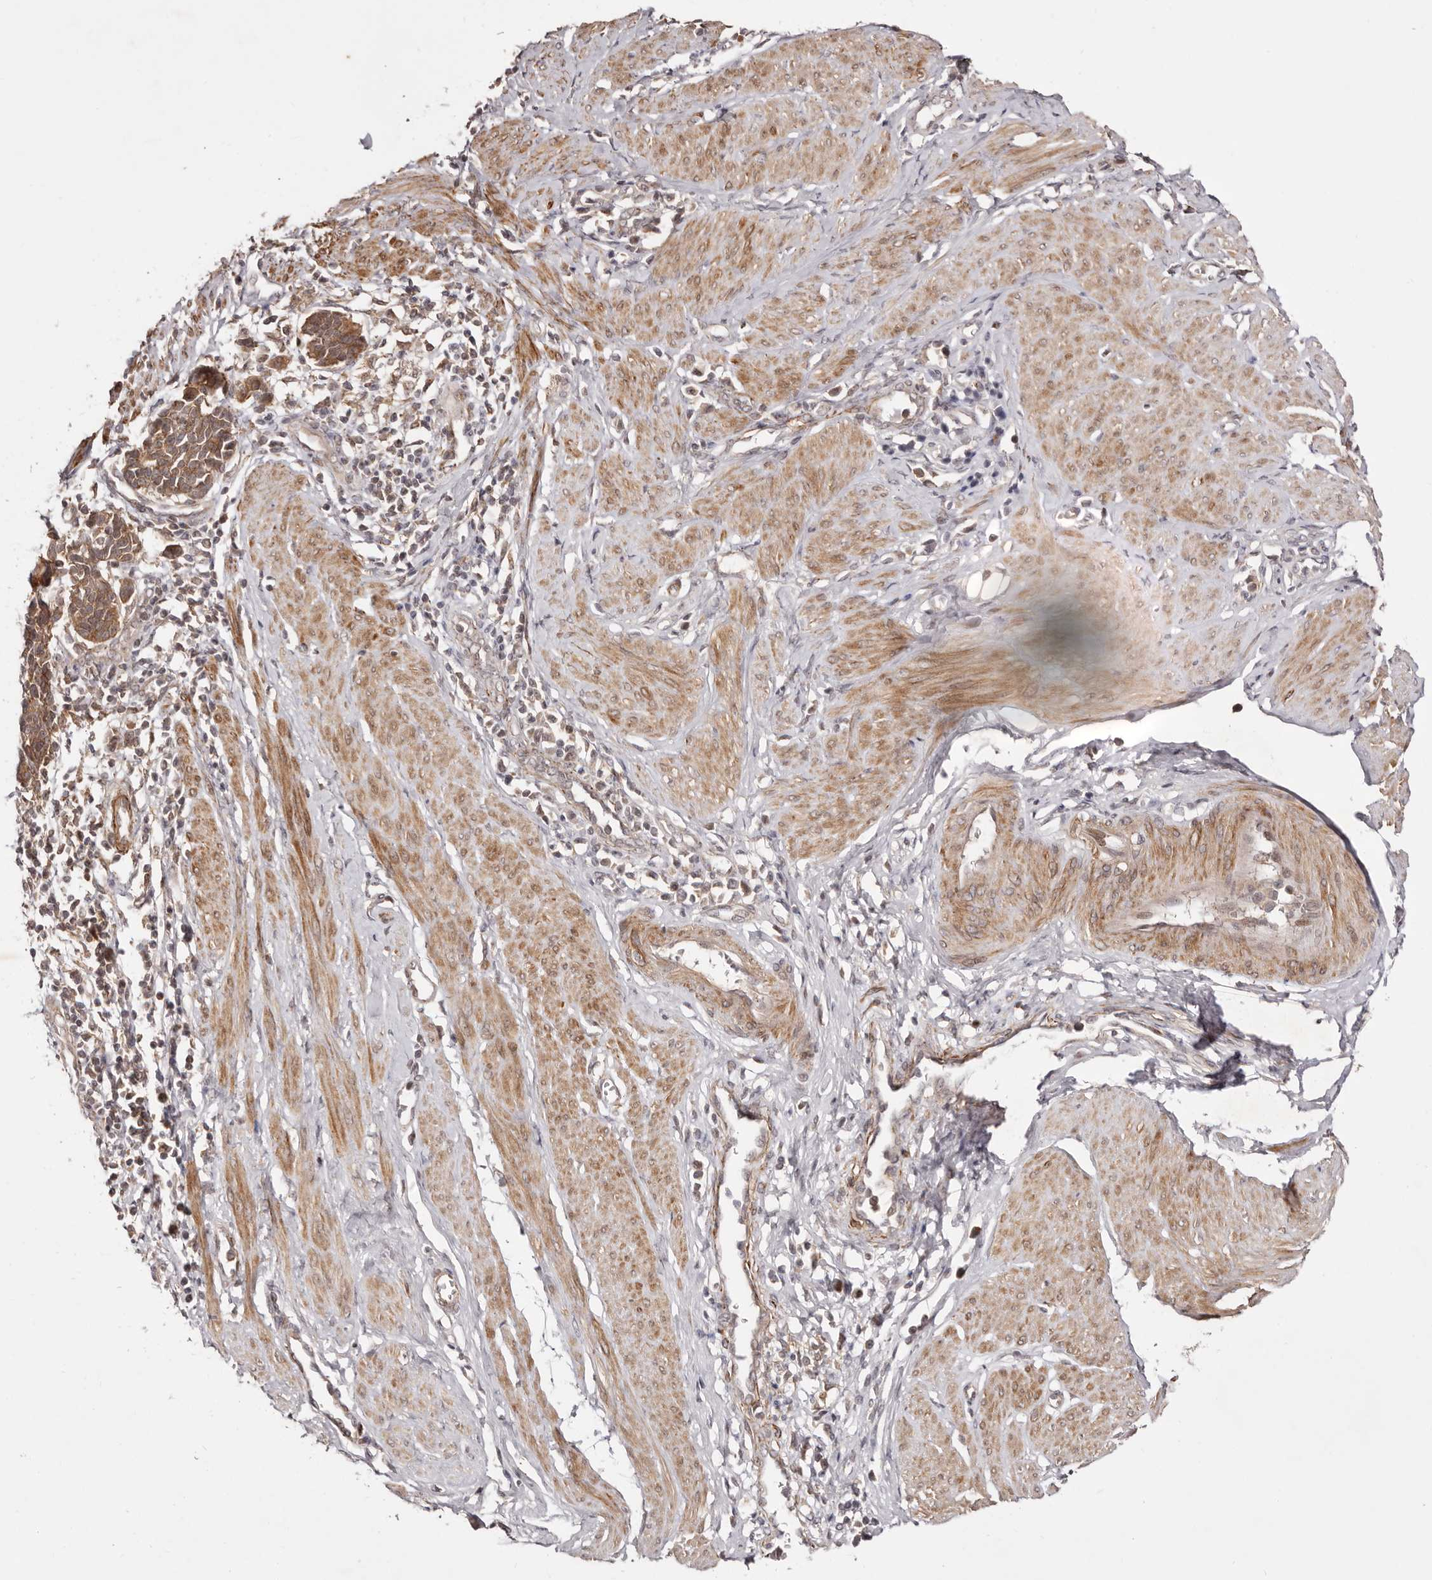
{"staining": {"intensity": "moderate", "quantity": ">75%", "location": "cytoplasmic/membranous"}, "tissue": "cervical cancer", "cell_type": "Tumor cells", "image_type": "cancer", "snomed": [{"axis": "morphology", "description": "Normal tissue, NOS"}, {"axis": "morphology", "description": "Squamous cell carcinoma, NOS"}, {"axis": "topography", "description": "Cervix"}], "caption": "Moderate cytoplasmic/membranous protein positivity is appreciated in approximately >75% of tumor cells in cervical squamous cell carcinoma.", "gene": "MICAL2", "patient": {"sex": "female", "age": 35}}